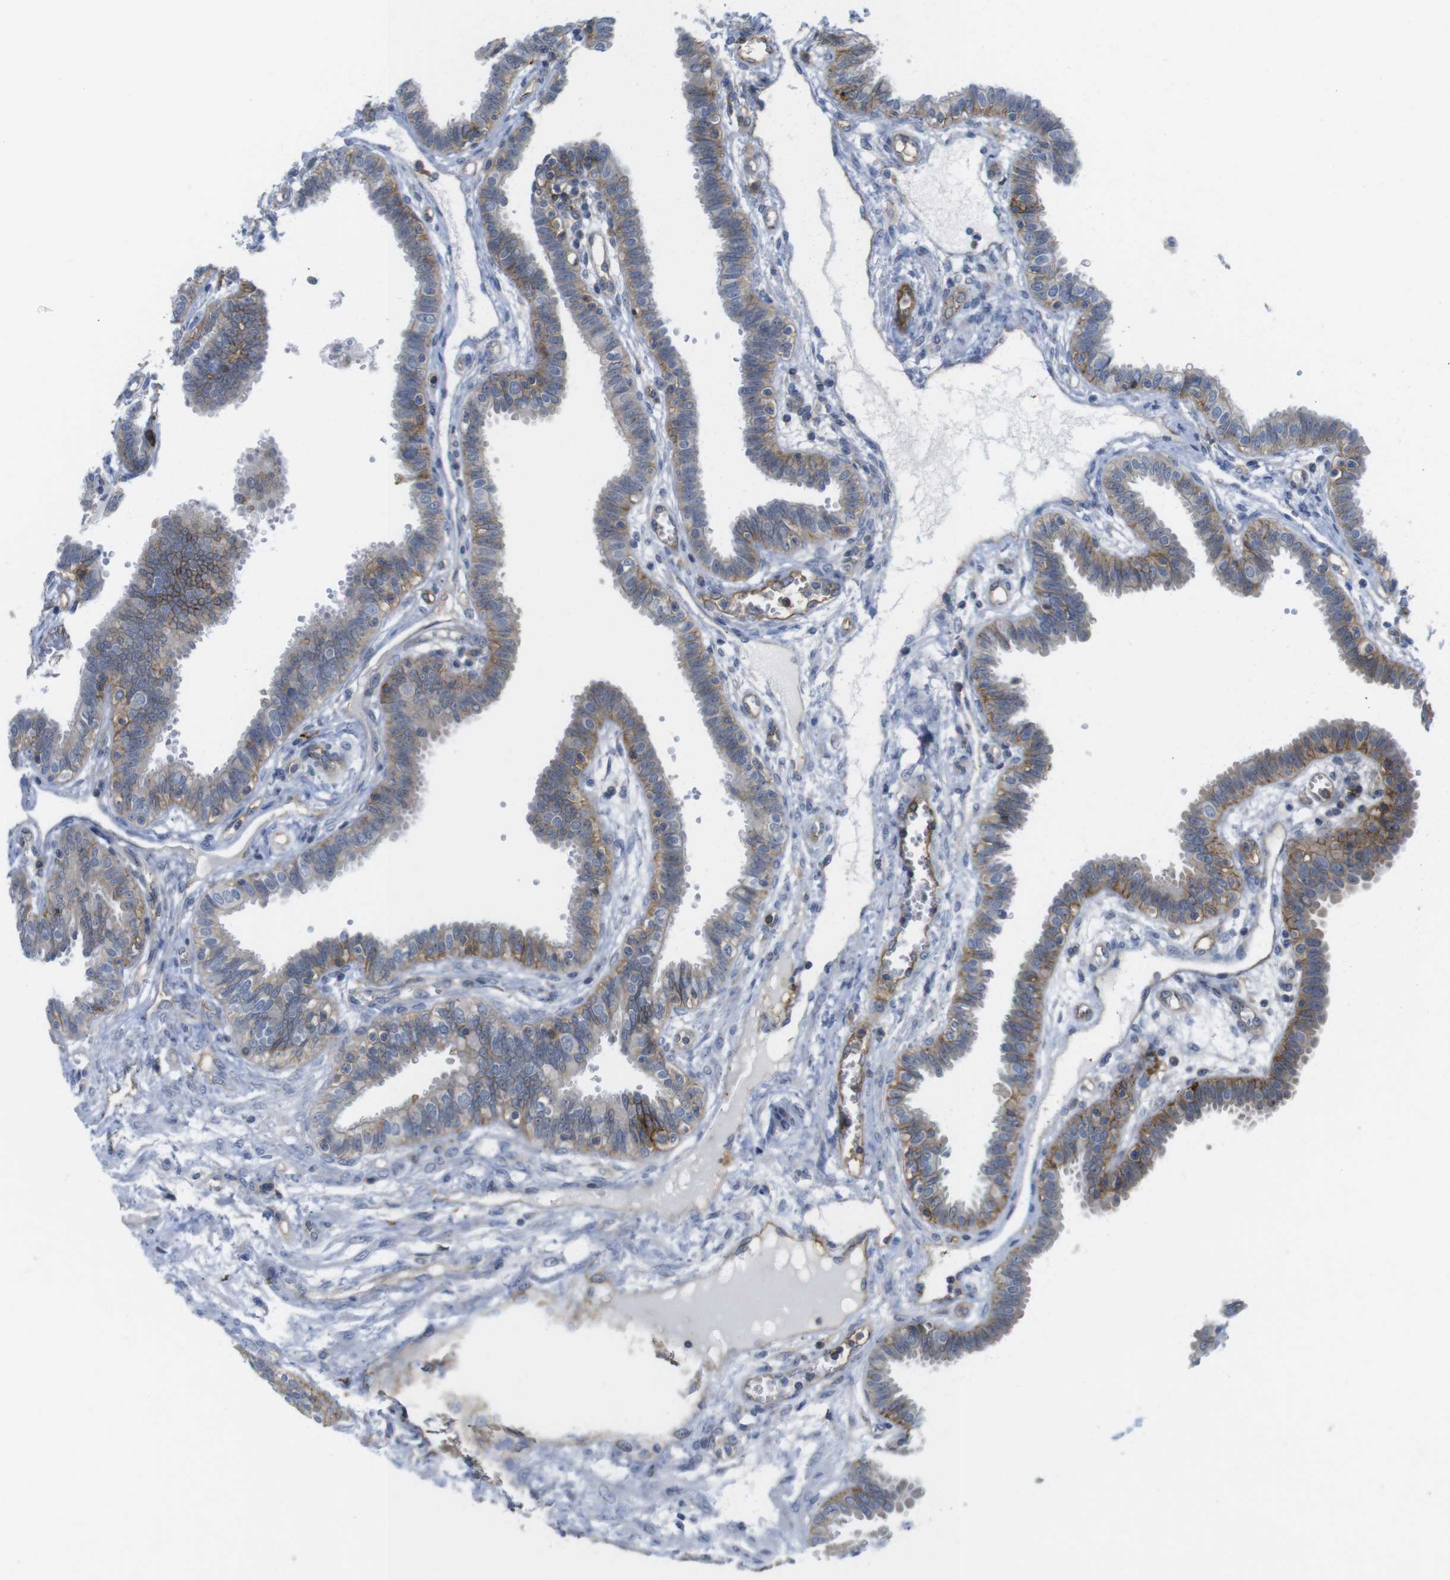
{"staining": {"intensity": "weak", "quantity": ">75%", "location": "cytoplasmic/membranous"}, "tissue": "fallopian tube", "cell_type": "Glandular cells", "image_type": "normal", "snomed": [{"axis": "morphology", "description": "Normal tissue, NOS"}, {"axis": "topography", "description": "Fallopian tube"}], "caption": "Fallopian tube stained for a protein (brown) shows weak cytoplasmic/membranous positive expression in about >75% of glandular cells.", "gene": "CCR6", "patient": {"sex": "female", "age": 32}}